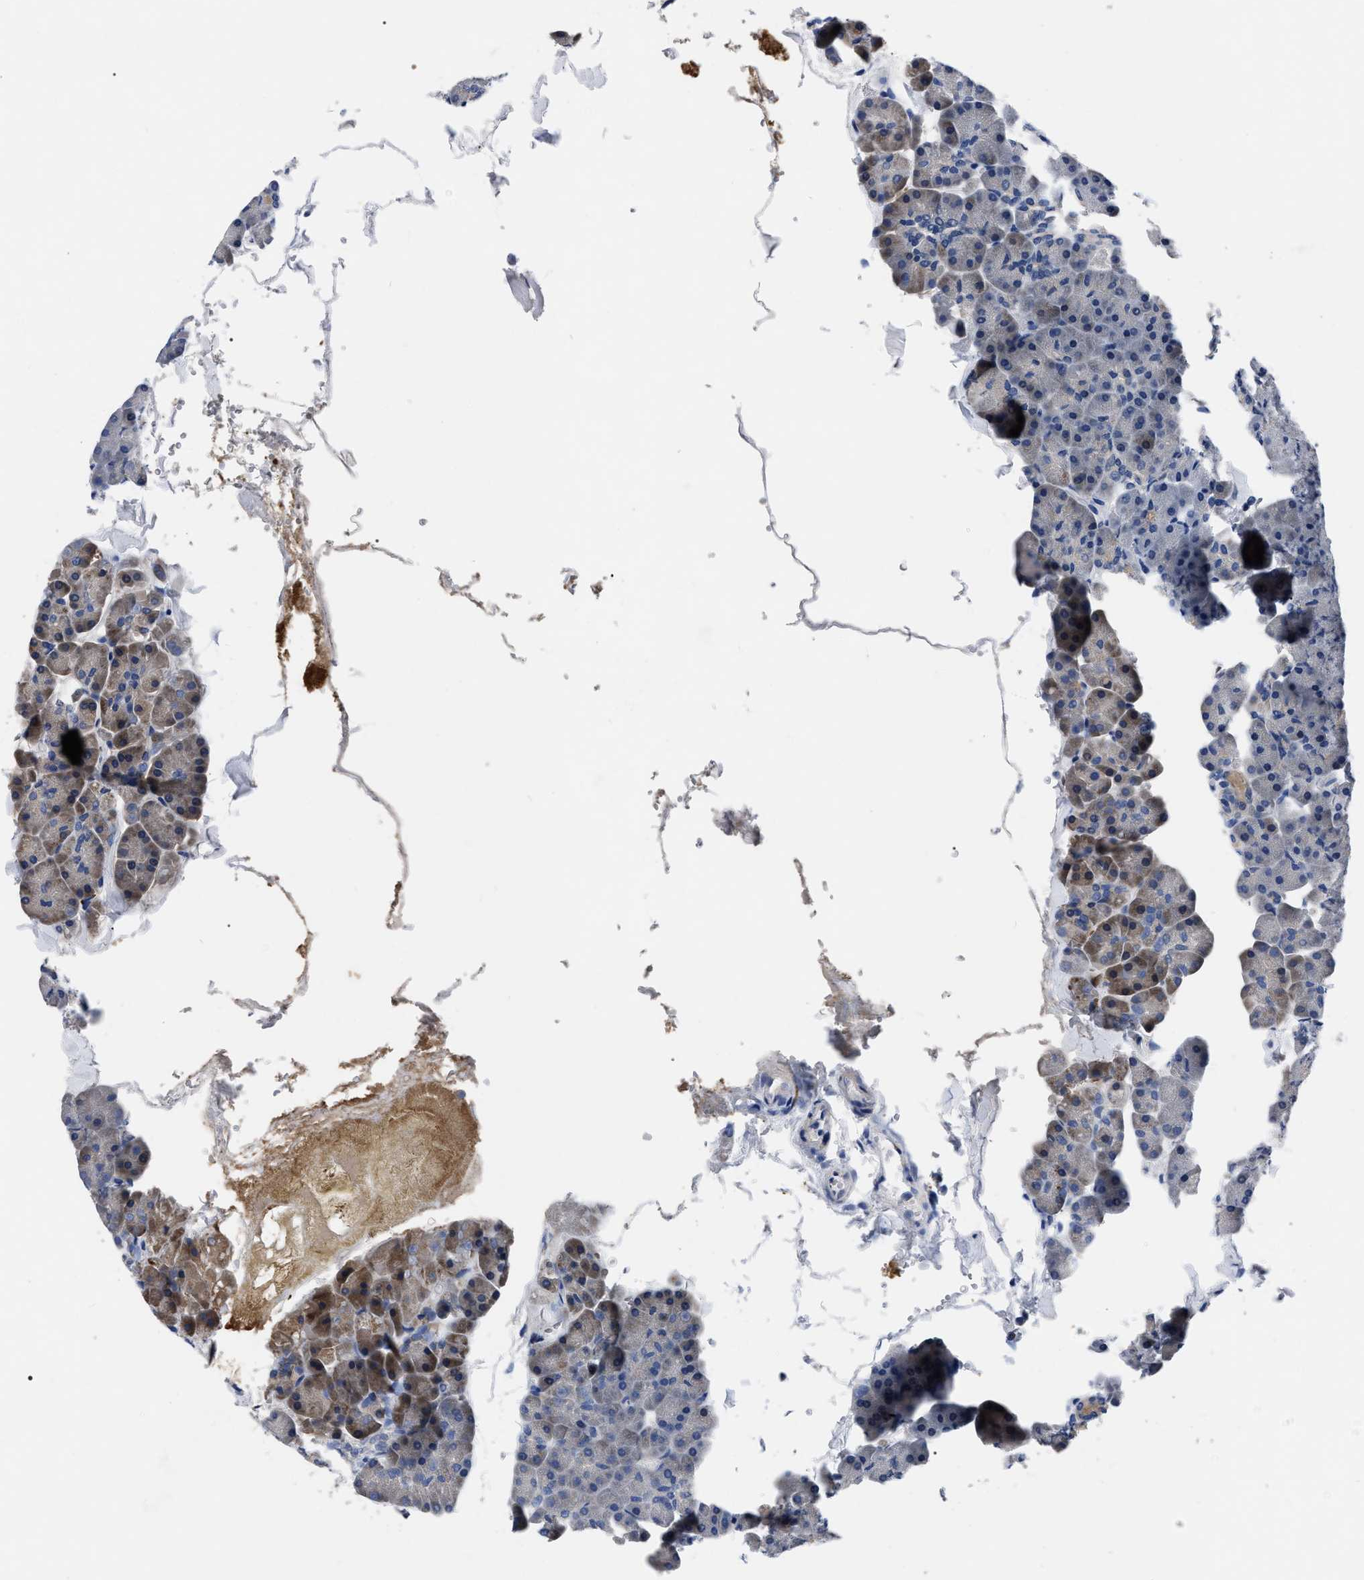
{"staining": {"intensity": "moderate", "quantity": "<25%", "location": "cytoplasmic/membranous"}, "tissue": "pancreas", "cell_type": "Exocrine glandular cells", "image_type": "normal", "snomed": [{"axis": "morphology", "description": "Normal tissue, NOS"}, {"axis": "topography", "description": "Pancreas"}], "caption": "Immunohistochemical staining of unremarkable pancreas reveals low levels of moderate cytoplasmic/membranous staining in approximately <25% of exocrine glandular cells. (IHC, brightfield microscopy, high magnification).", "gene": "OR10G3", "patient": {"sex": "male", "age": 35}}